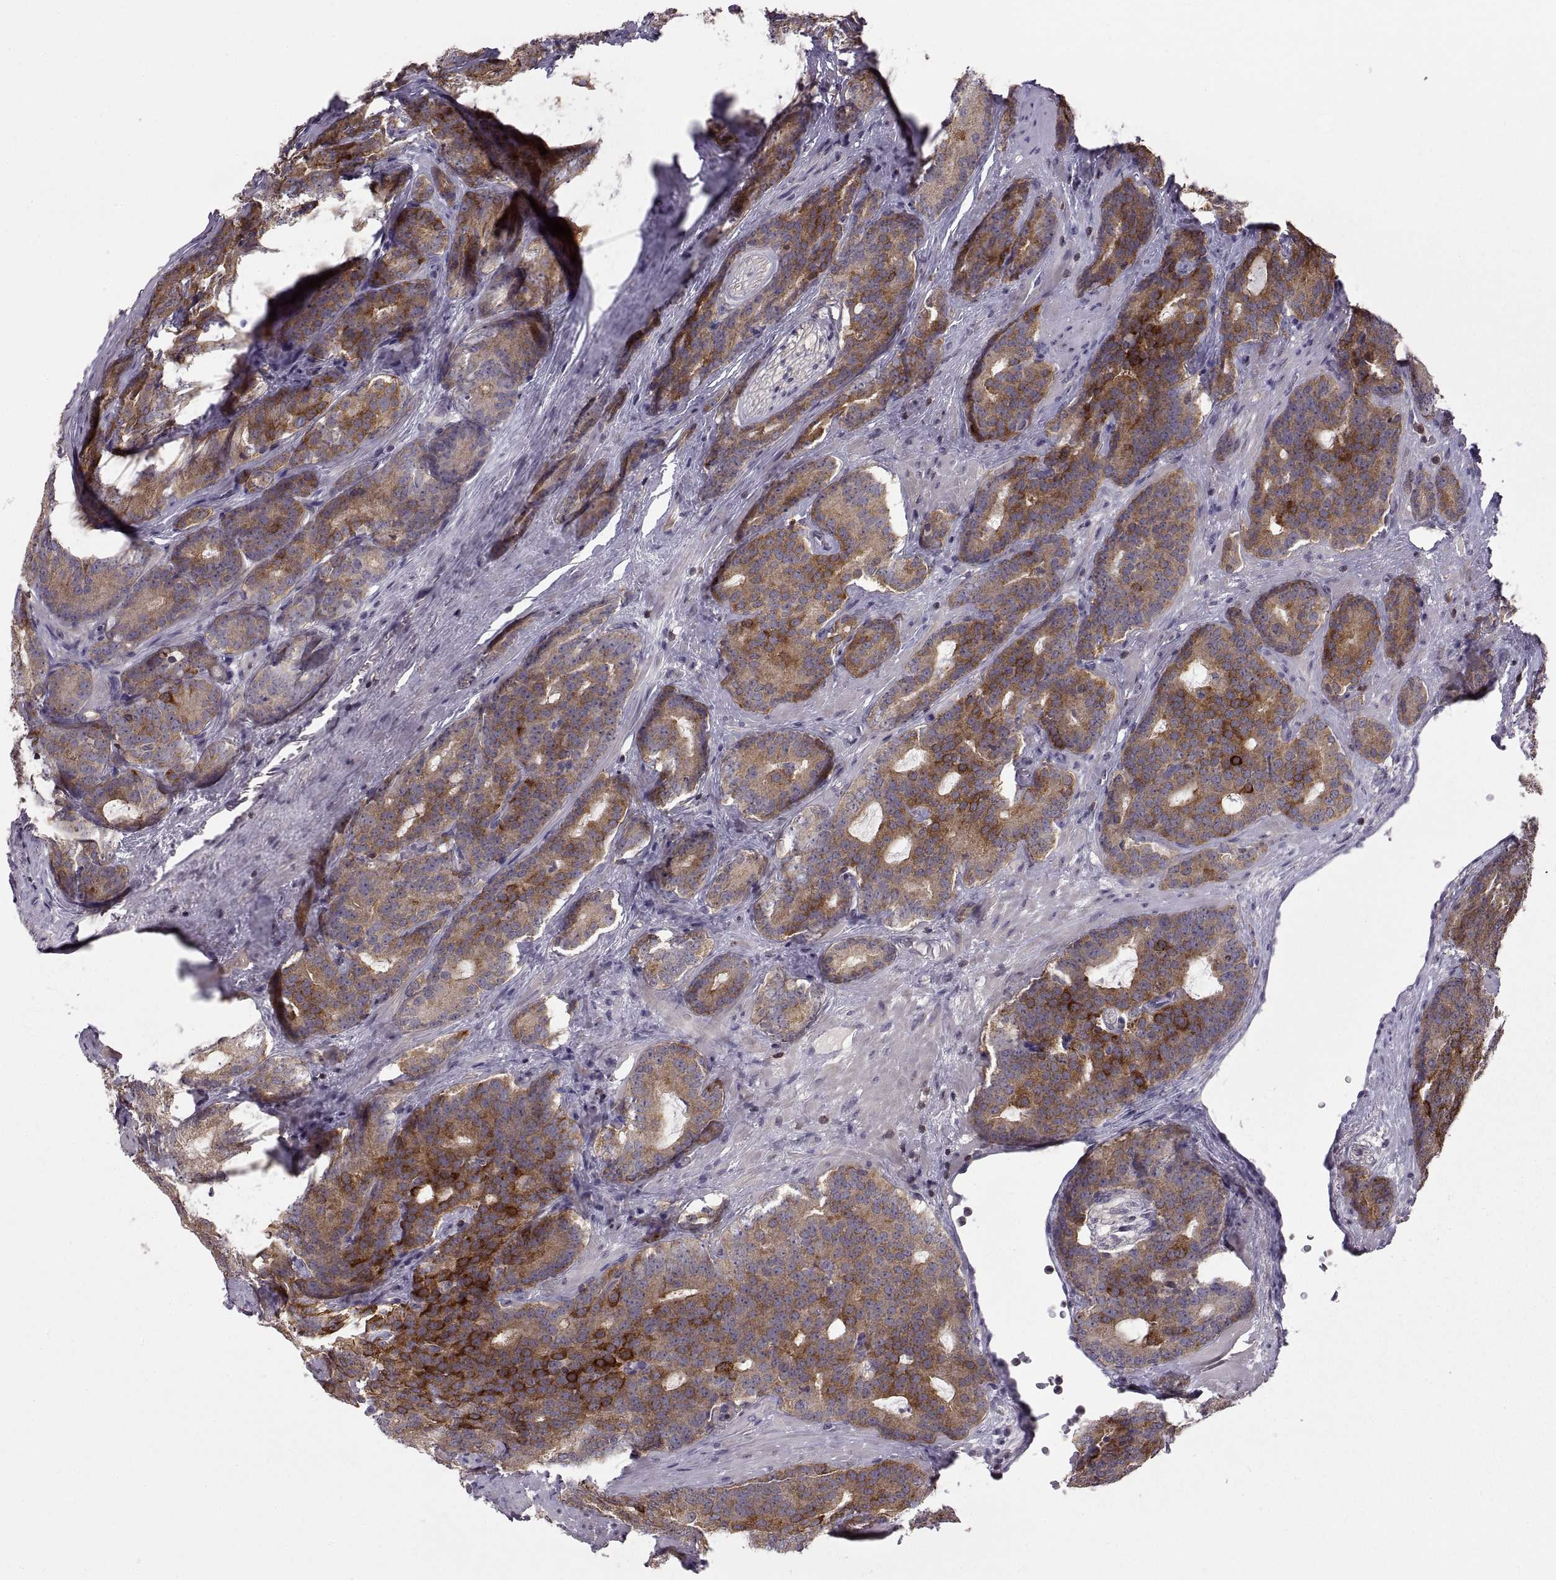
{"staining": {"intensity": "strong", "quantity": ">75%", "location": "cytoplasmic/membranous"}, "tissue": "prostate cancer", "cell_type": "Tumor cells", "image_type": "cancer", "snomed": [{"axis": "morphology", "description": "Adenocarcinoma, NOS"}, {"axis": "topography", "description": "Prostate"}], "caption": "Tumor cells demonstrate strong cytoplasmic/membranous expression in about >75% of cells in prostate cancer.", "gene": "EZR", "patient": {"sex": "male", "age": 71}}